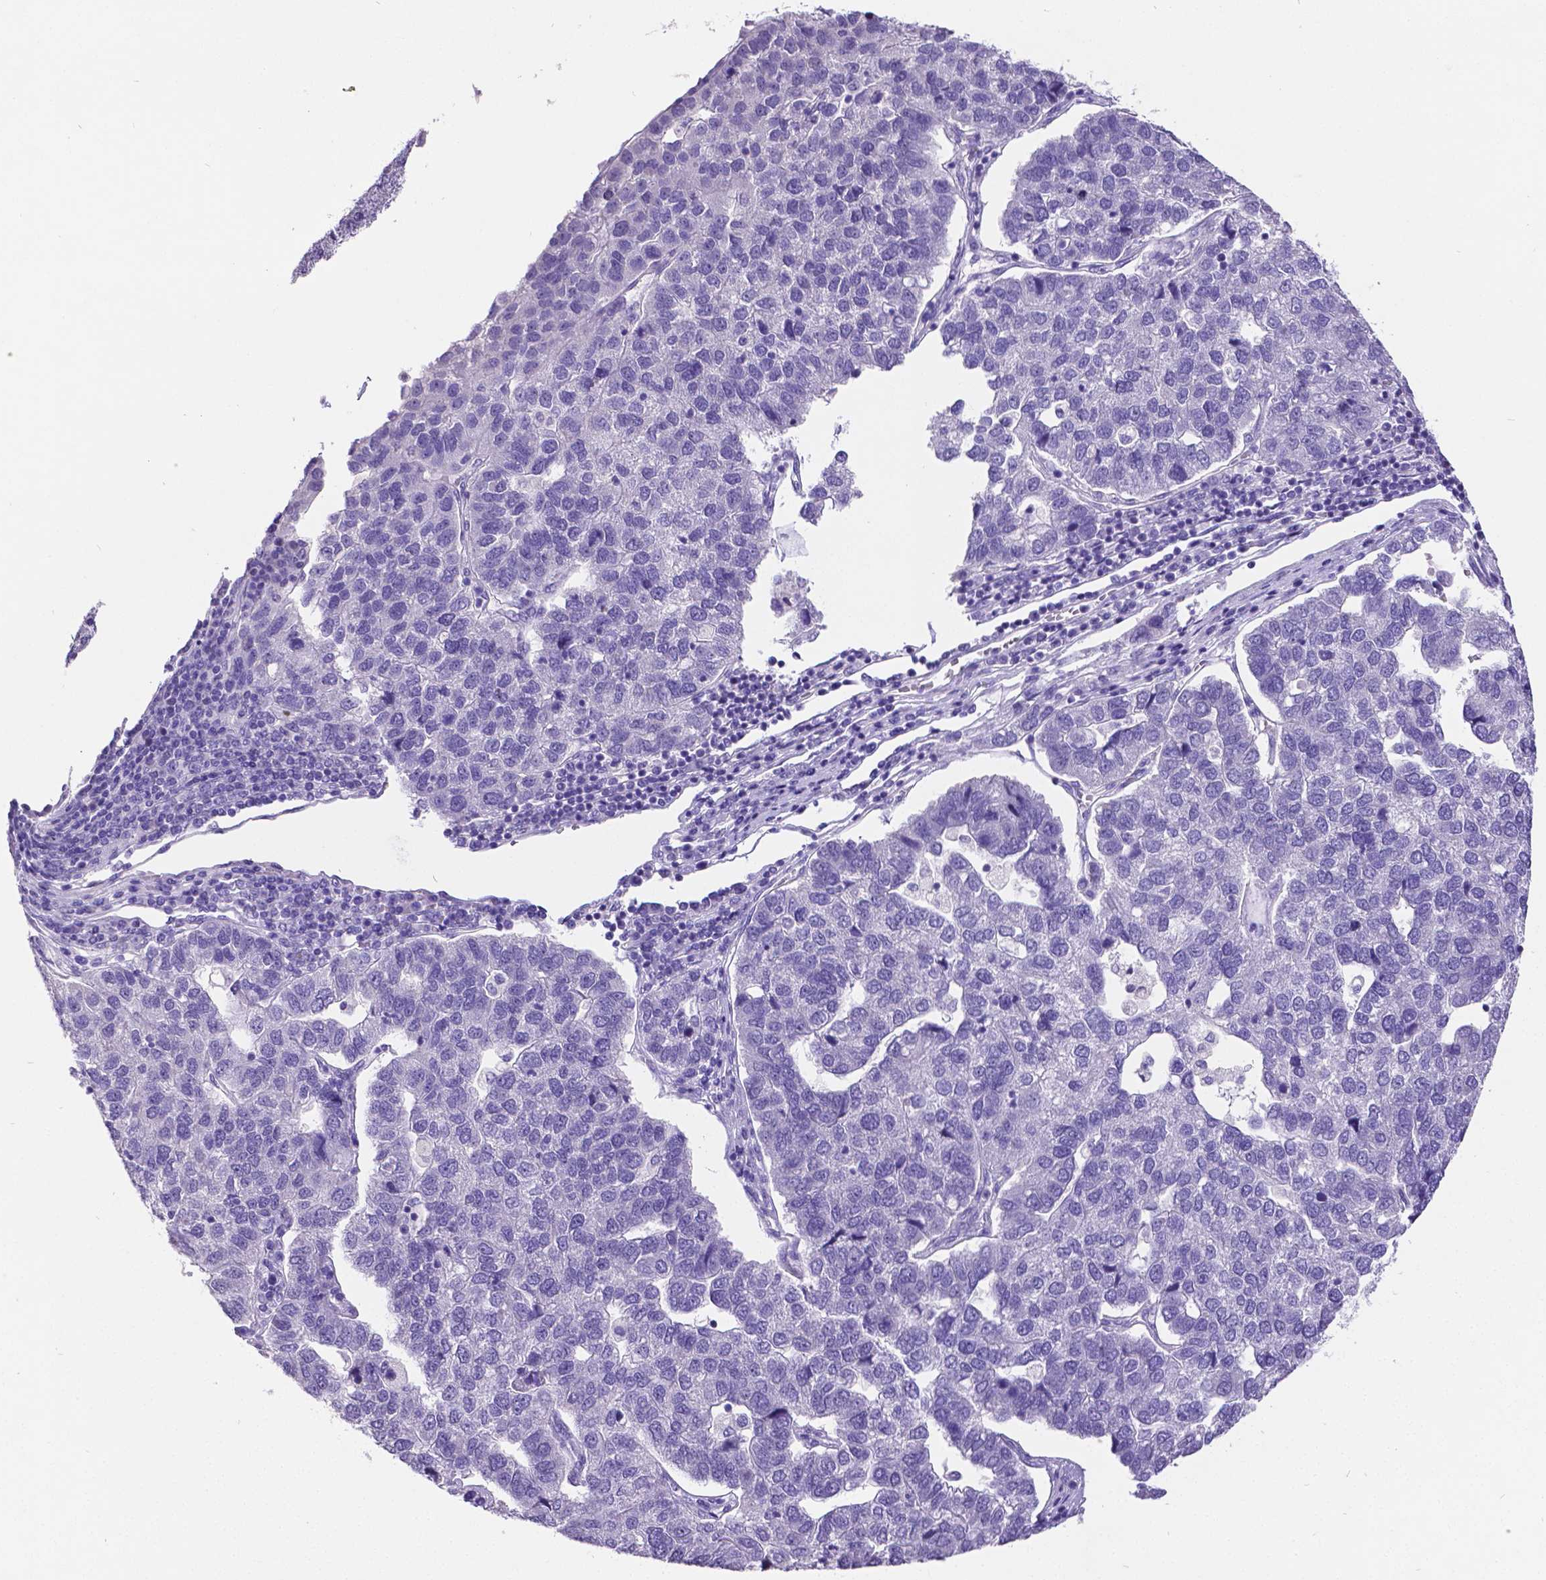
{"staining": {"intensity": "negative", "quantity": "none", "location": "none"}, "tissue": "pancreatic cancer", "cell_type": "Tumor cells", "image_type": "cancer", "snomed": [{"axis": "morphology", "description": "Adenocarcinoma, NOS"}, {"axis": "topography", "description": "Pancreas"}], "caption": "An image of pancreatic adenocarcinoma stained for a protein displays no brown staining in tumor cells.", "gene": "SATB2", "patient": {"sex": "female", "age": 61}}